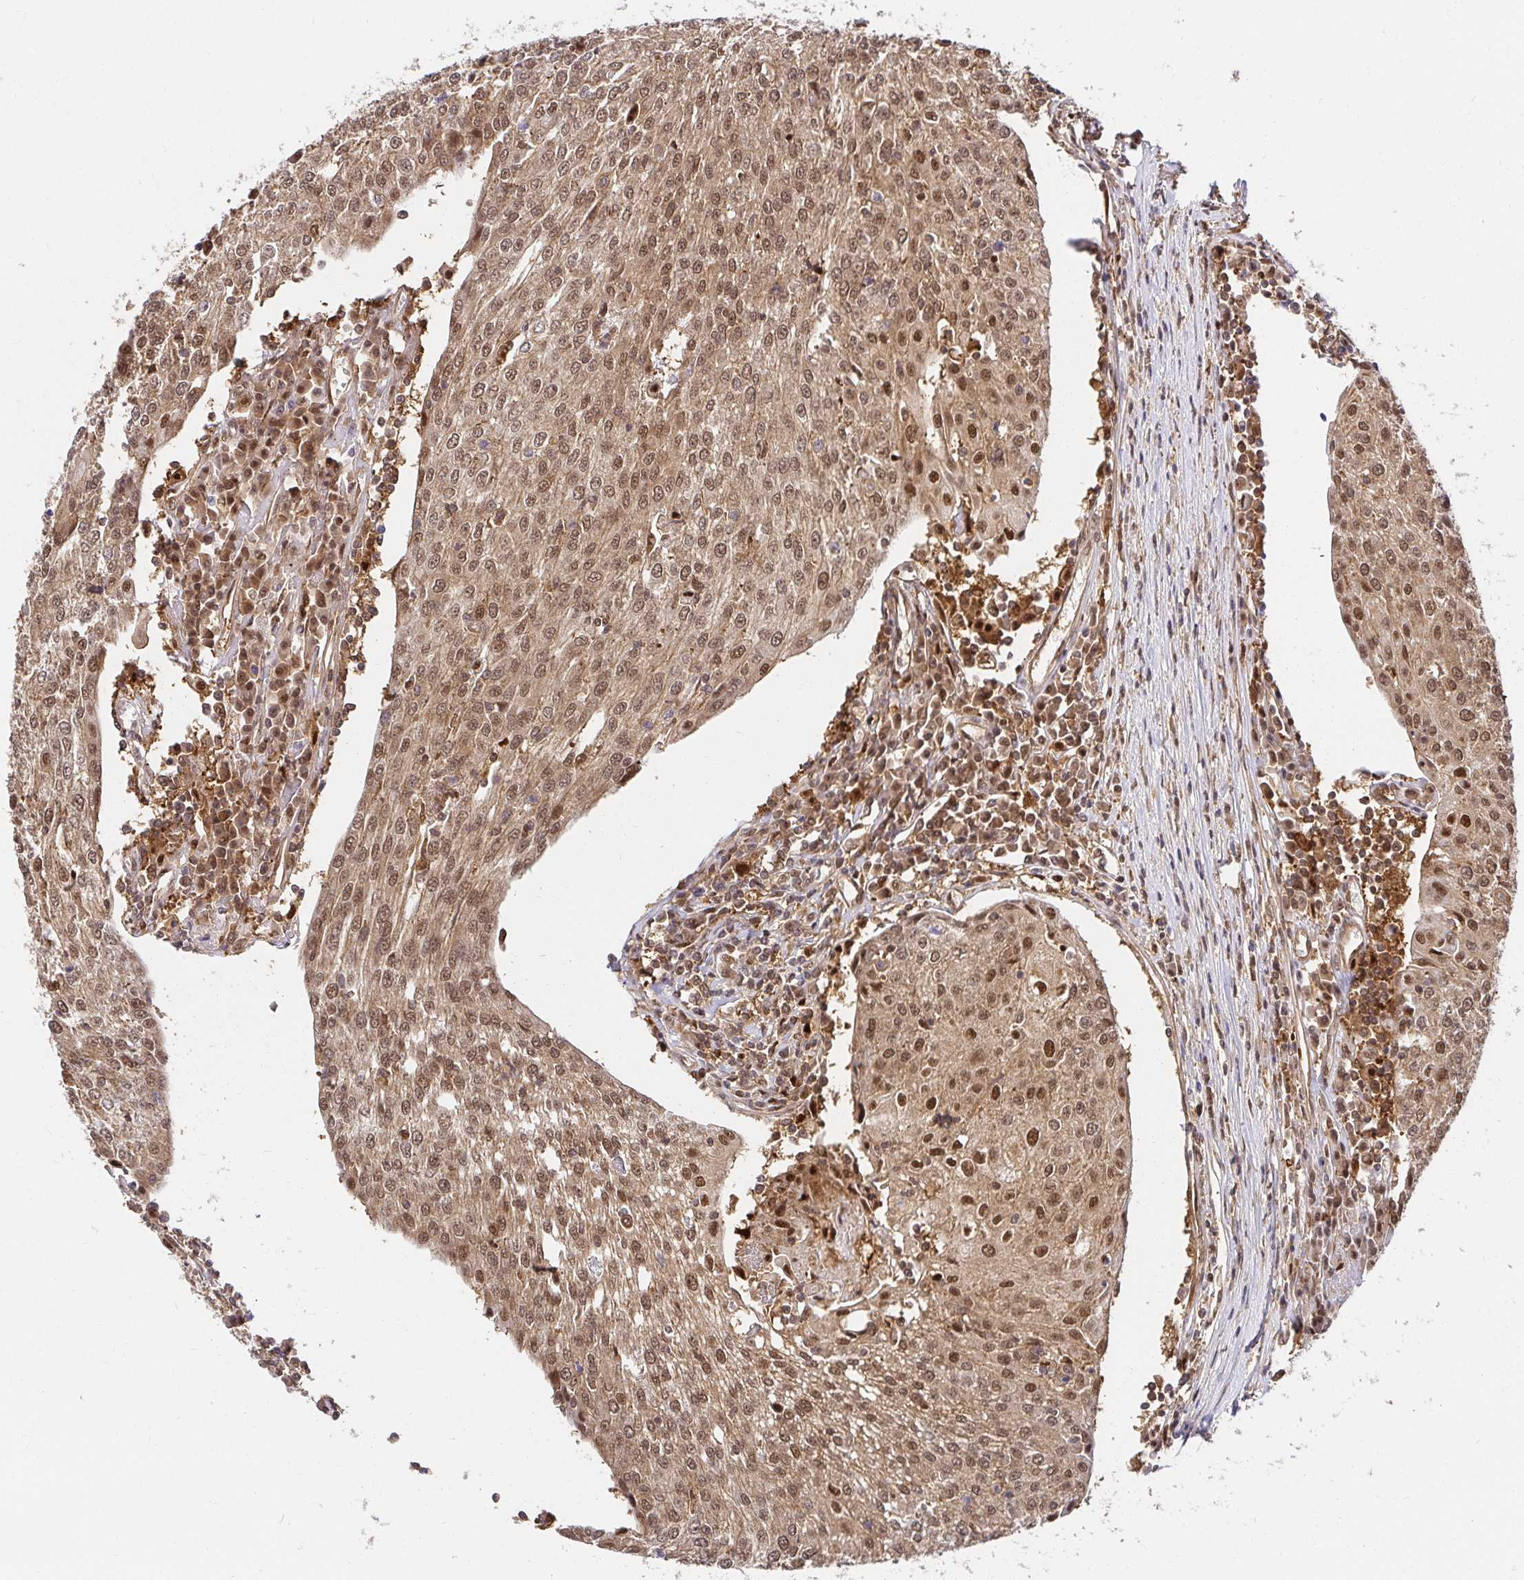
{"staining": {"intensity": "moderate", "quantity": ">75%", "location": "cytoplasmic/membranous,nuclear"}, "tissue": "urothelial cancer", "cell_type": "Tumor cells", "image_type": "cancer", "snomed": [{"axis": "morphology", "description": "Urothelial carcinoma, High grade"}, {"axis": "topography", "description": "Urinary bladder"}], "caption": "Immunohistochemical staining of urothelial cancer displays medium levels of moderate cytoplasmic/membranous and nuclear expression in about >75% of tumor cells.", "gene": "PSMA4", "patient": {"sex": "female", "age": 85}}